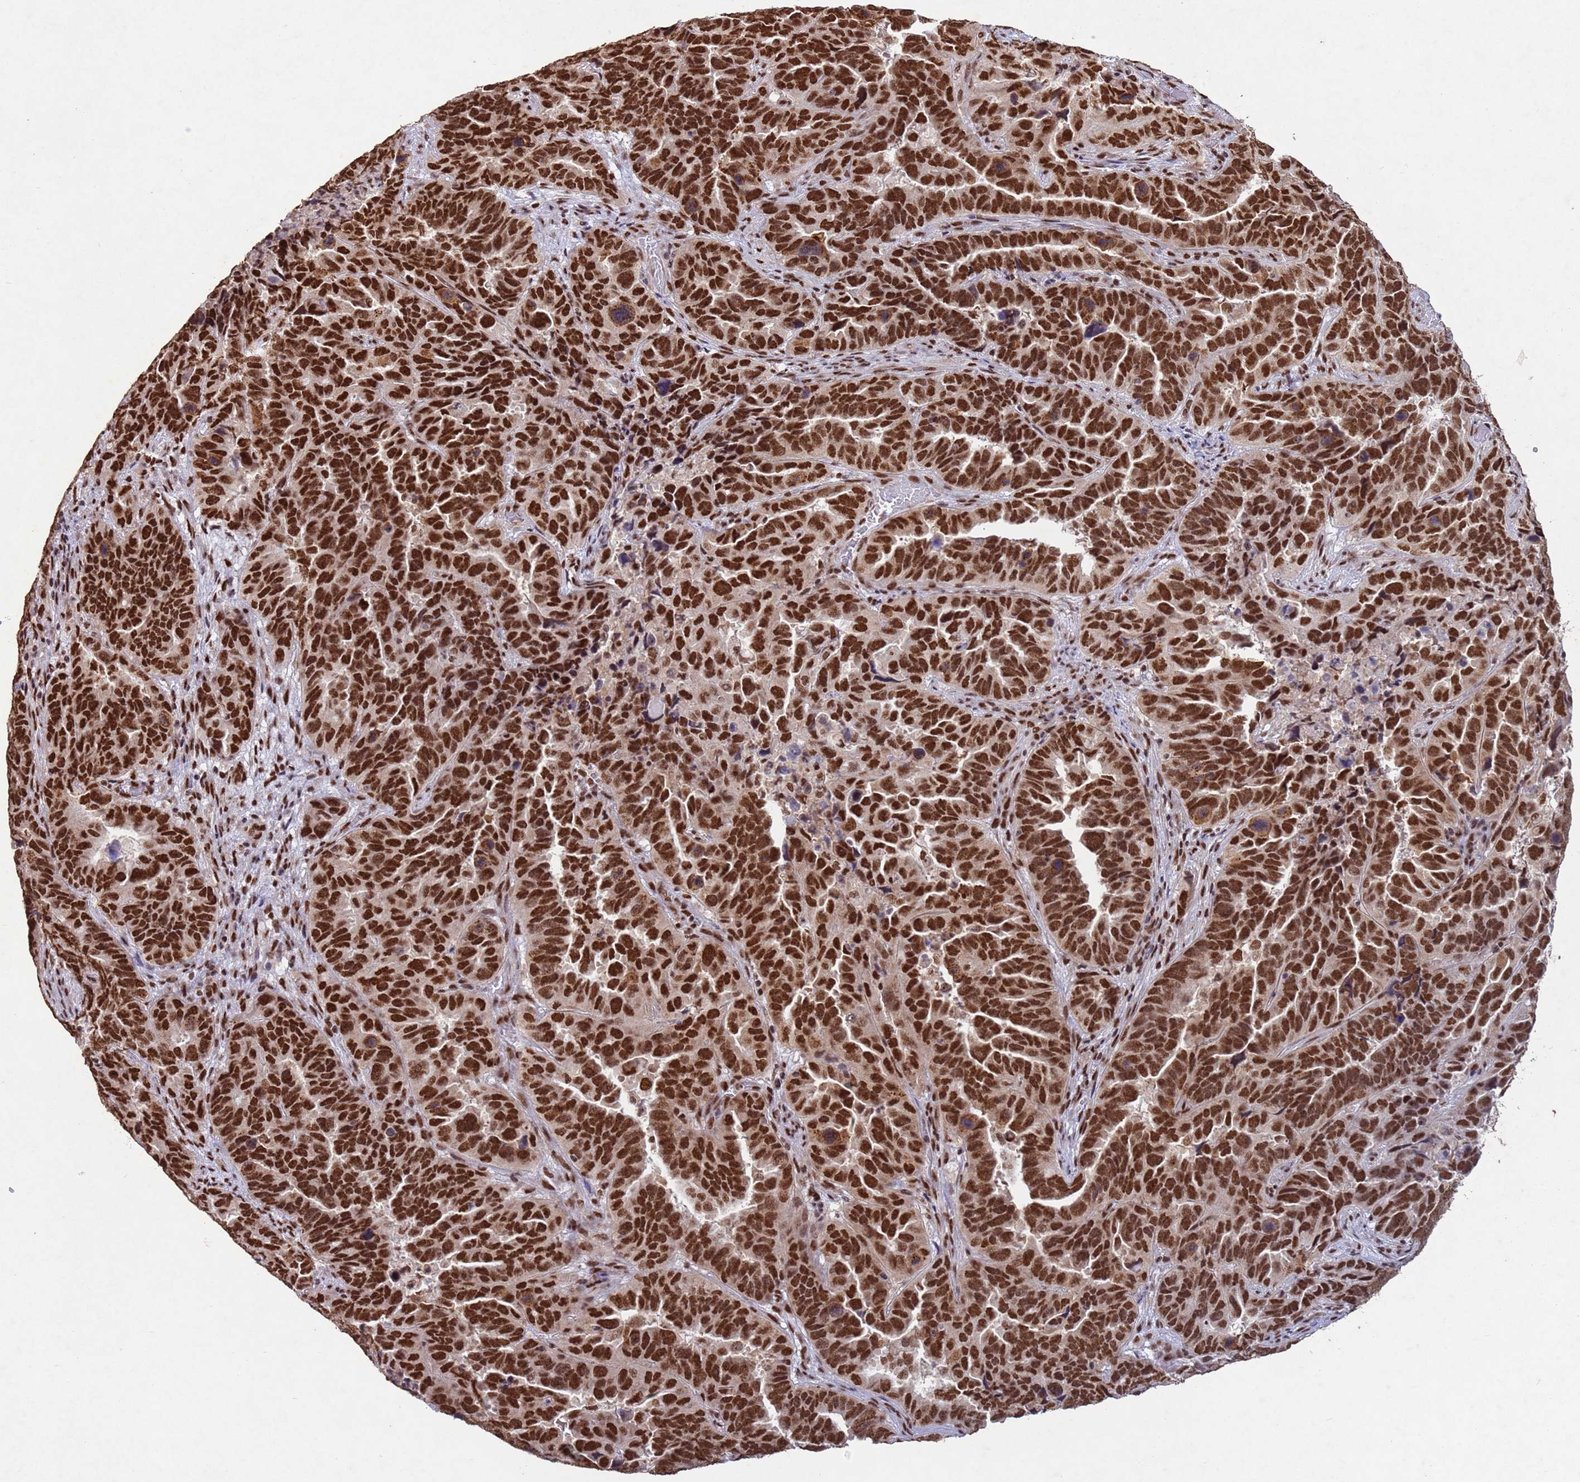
{"staining": {"intensity": "strong", "quantity": ">75%", "location": "nuclear"}, "tissue": "endometrial cancer", "cell_type": "Tumor cells", "image_type": "cancer", "snomed": [{"axis": "morphology", "description": "Adenocarcinoma, NOS"}, {"axis": "topography", "description": "Endometrium"}], "caption": "DAB (3,3'-diaminobenzidine) immunohistochemical staining of endometrial cancer exhibits strong nuclear protein positivity in about >75% of tumor cells.", "gene": "ESF1", "patient": {"sex": "female", "age": 65}}